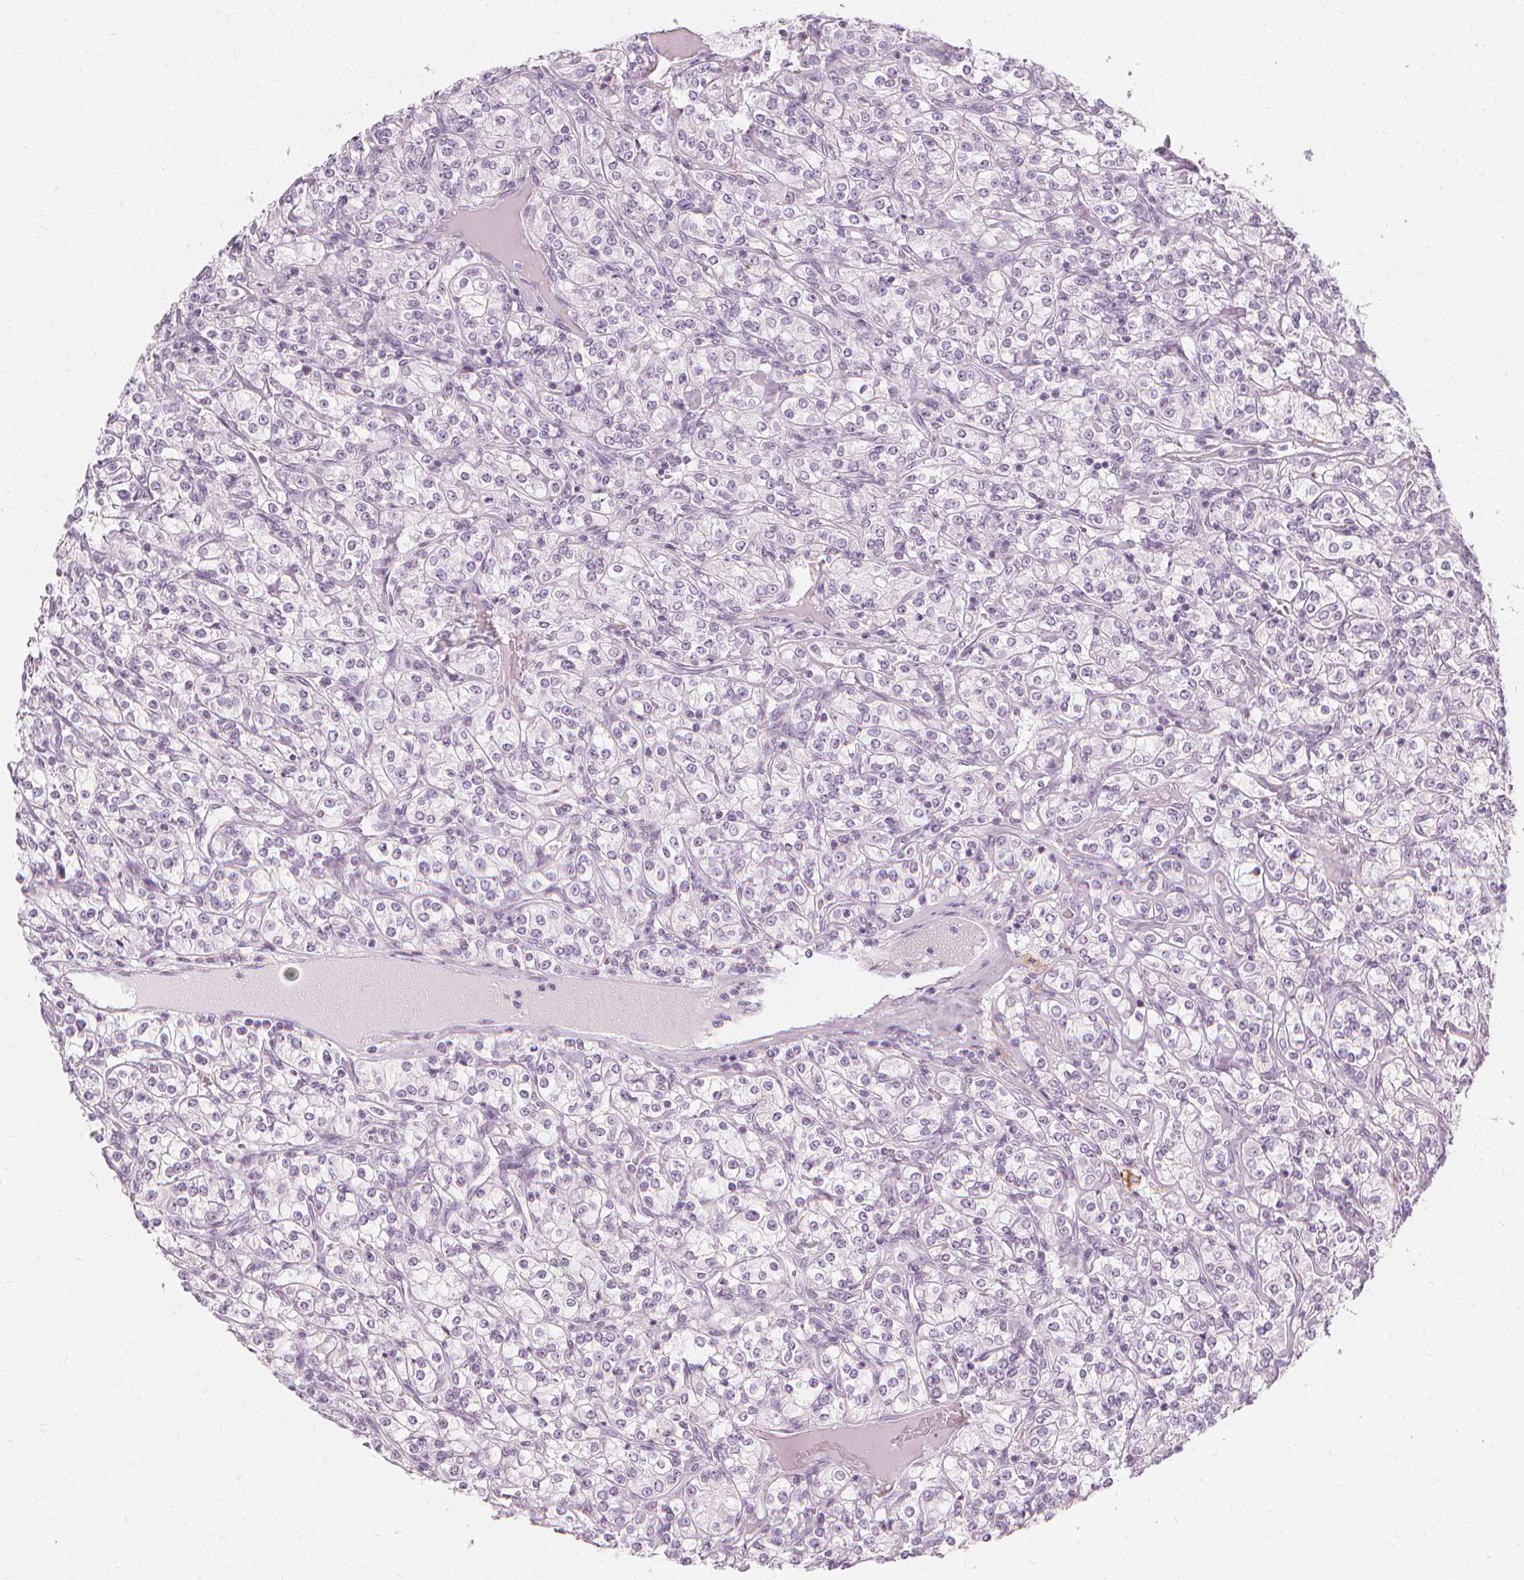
{"staining": {"intensity": "negative", "quantity": "none", "location": "none"}, "tissue": "renal cancer", "cell_type": "Tumor cells", "image_type": "cancer", "snomed": [{"axis": "morphology", "description": "Adenocarcinoma, NOS"}, {"axis": "topography", "description": "Kidney"}], "caption": "Adenocarcinoma (renal) stained for a protein using immunohistochemistry shows no staining tumor cells.", "gene": "TFF1", "patient": {"sex": "male", "age": 77}}